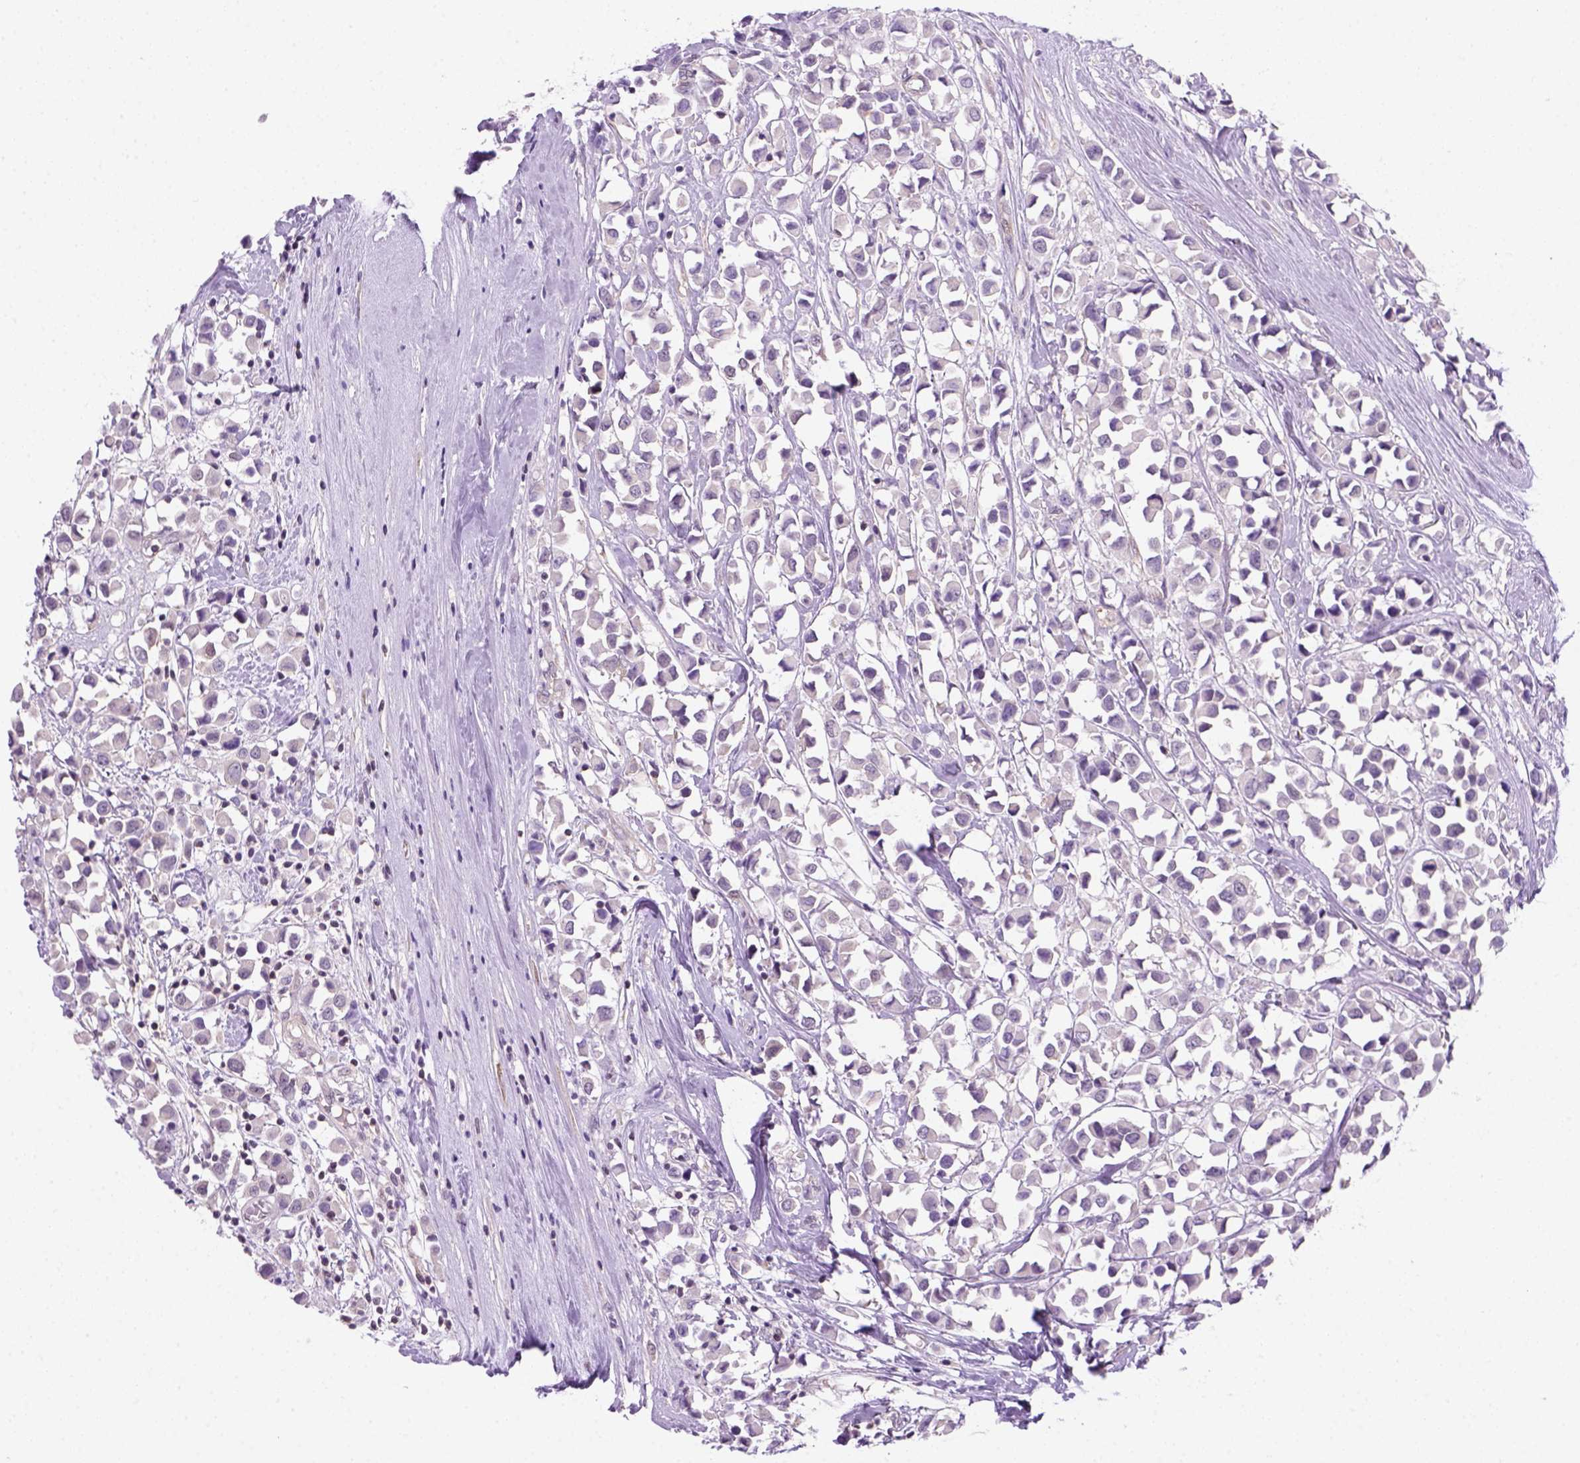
{"staining": {"intensity": "negative", "quantity": "none", "location": "none"}, "tissue": "breast cancer", "cell_type": "Tumor cells", "image_type": "cancer", "snomed": [{"axis": "morphology", "description": "Duct carcinoma"}, {"axis": "topography", "description": "Breast"}], "caption": "IHC of breast infiltrating ductal carcinoma displays no positivity in tumor cells.", "gene": "MGMT", "patient": {"sex": "female", "age": 61}}